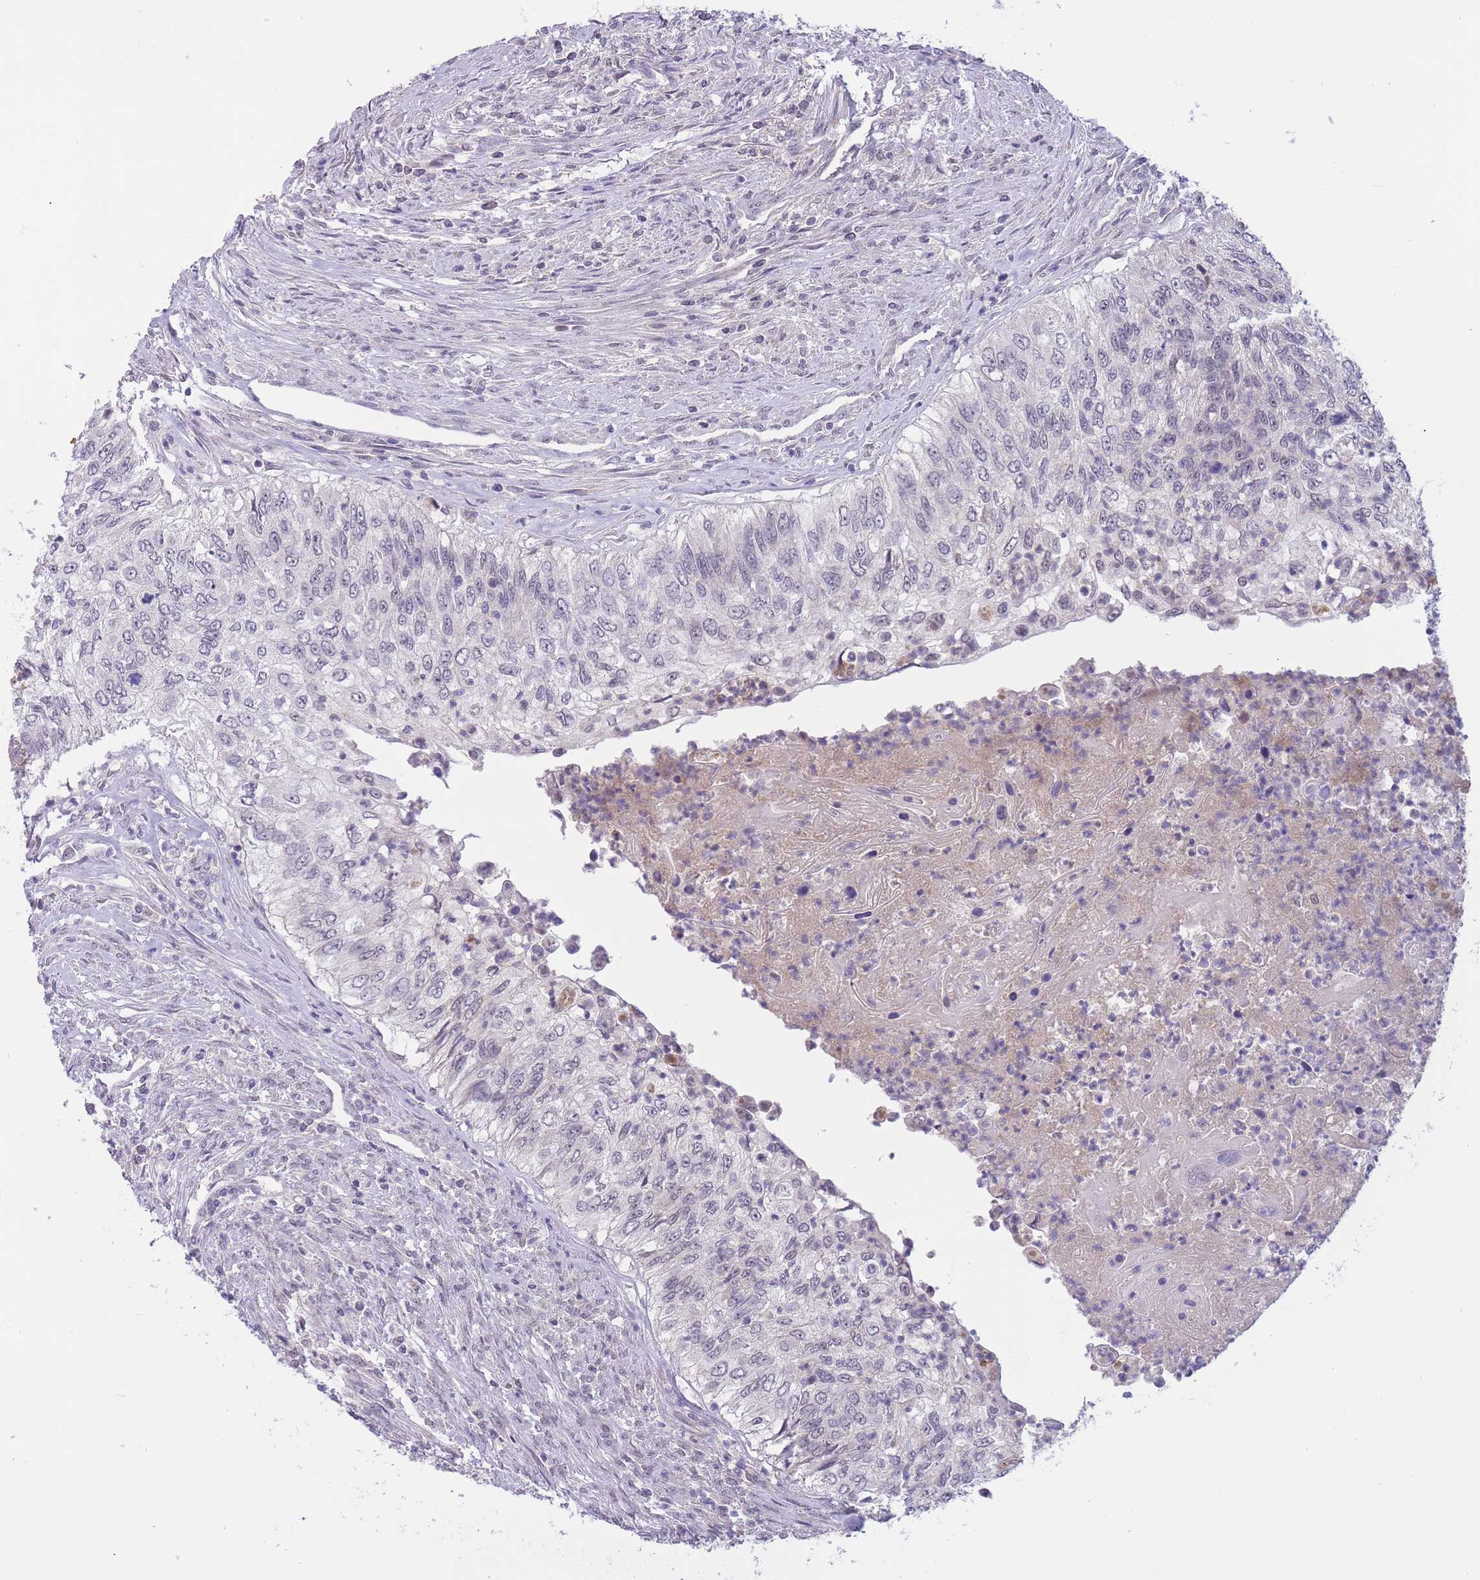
{"staining": {"intensity": "negative", "quantity": "none", "location": "none"}, "tissue": "urothelial cancer", "cell_type": "Tumor cells", "image_type": "cancer", "snomed": [{"axis": "morphology", "description": "Urothelial carcinoma, High grade"}, {"axis": "topography", "description": "Urinary bladder"}], "caption": "The micrograph reveals no significant positivity in tumor cells of urothelial carcinoma (high-grade).", "gene": "GOLGA6L25", "patient": {"sex": "female", "age": 60}}